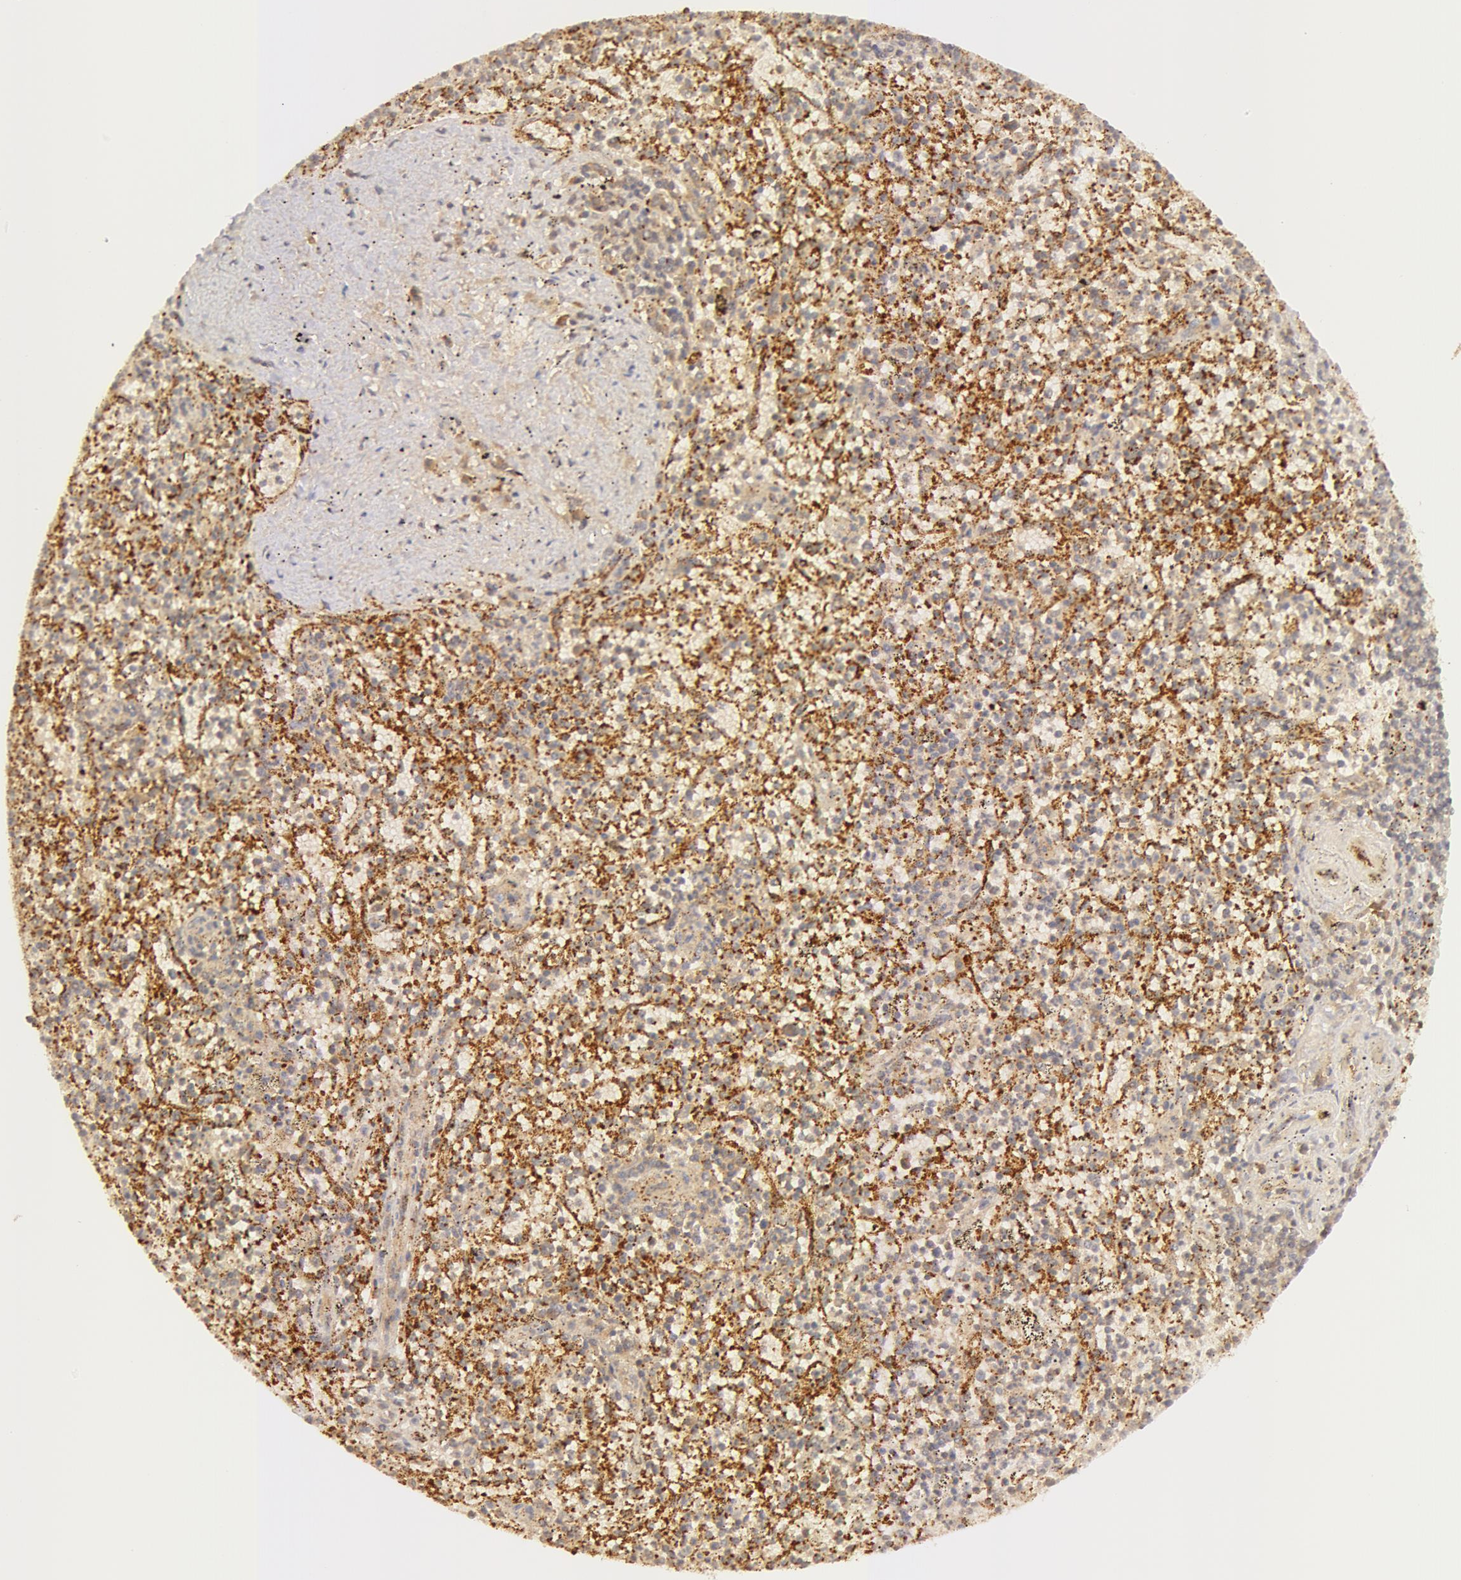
{"staining": {"intensity": "negative", "quantity": "none", "location": "none"}, "tissue": "spleen", "cell_type": "Cells in red pulp", "image_type": "normal", "snomed": [{"axis": "morphology", "description": "Normal tissue, NOS"}, {"axis": "topography", "description": "Spleen"}], "caption": "The immunohistochemistry histopathology image has no significant staining in cells in red pulp of spleen.", "gene": "VWF", "patient": {"sex": "male", "age": 72}}